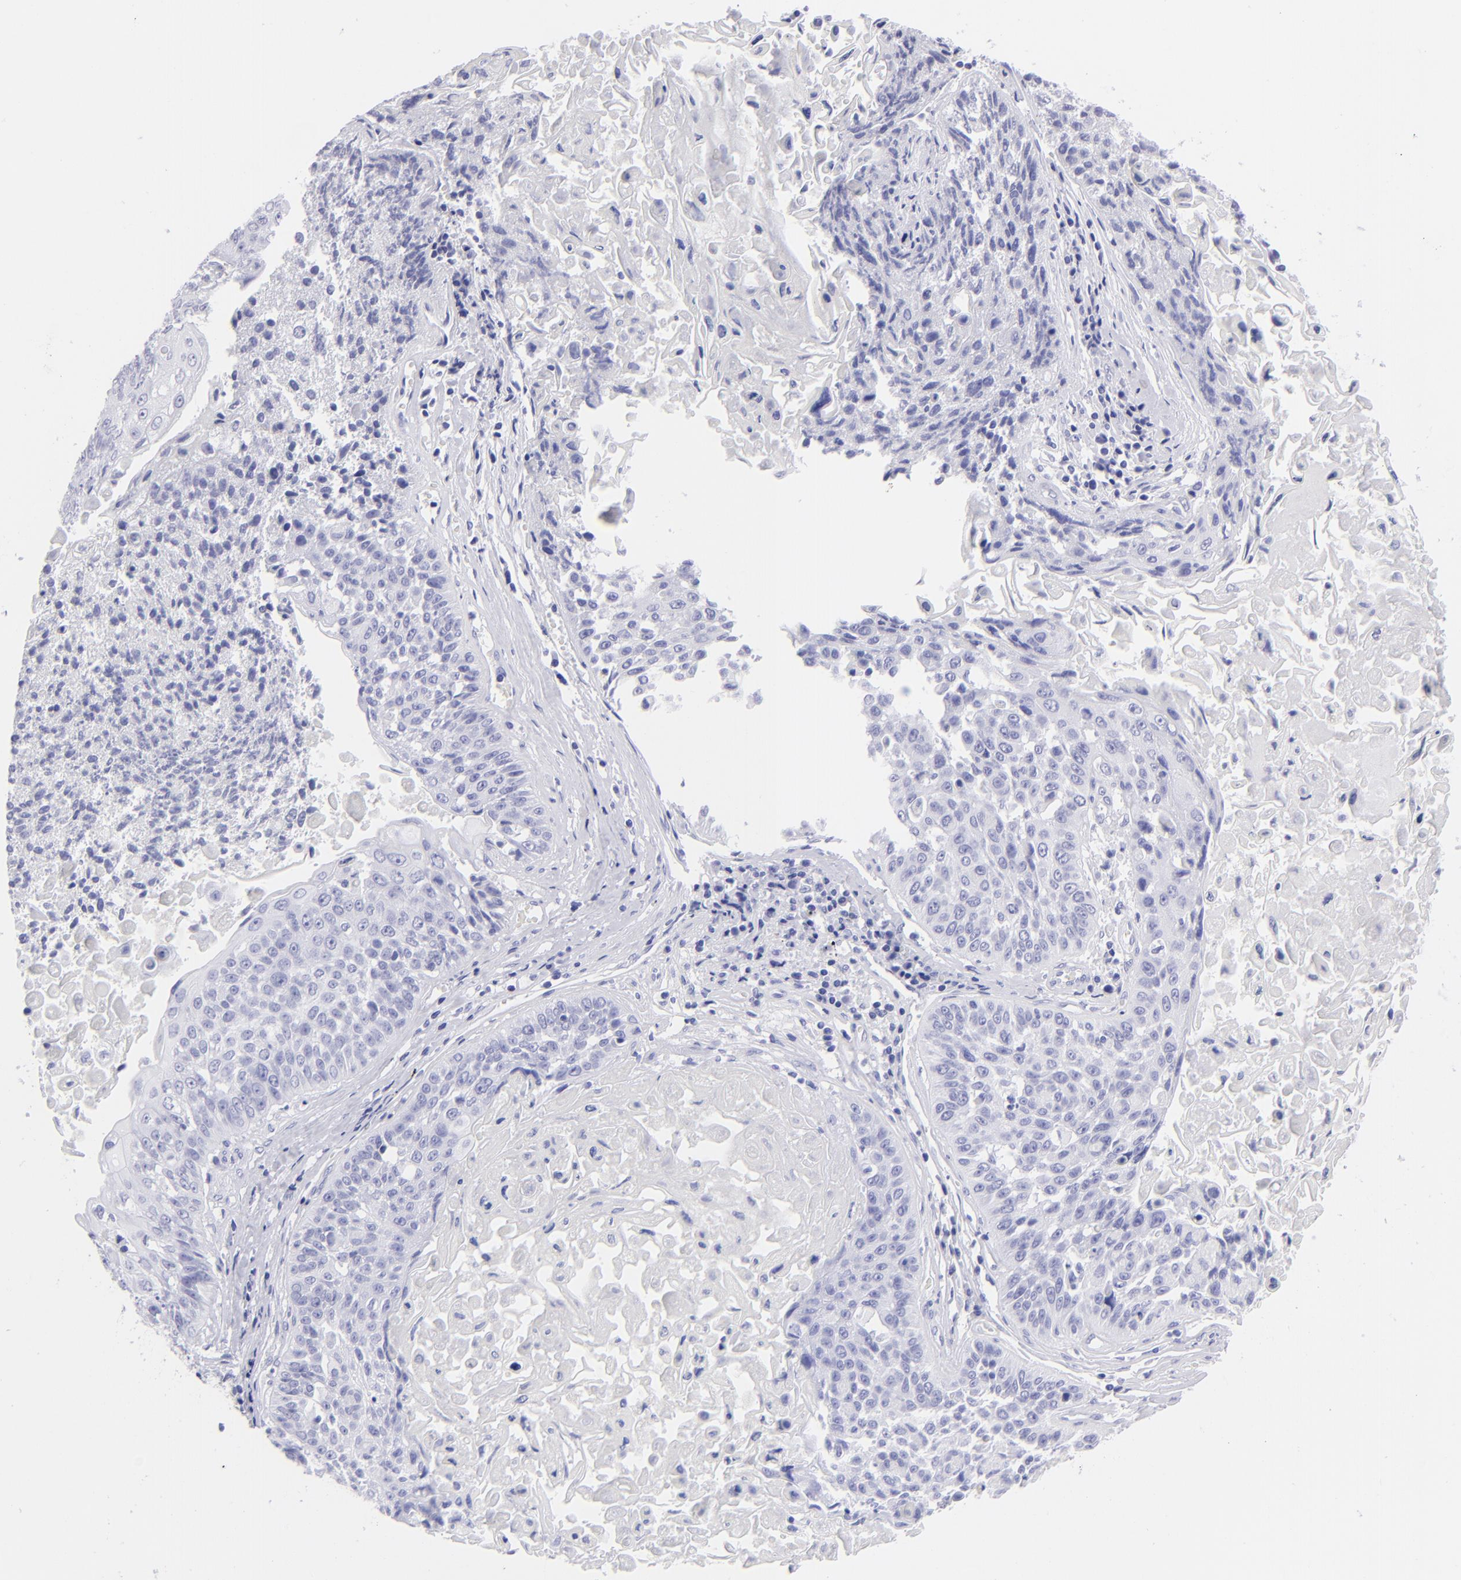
{"staining": {"intensity": "negative", "quantity": "none", "location": "none"}, "tissue": "lung cancer", "cell_type": "Tumor cells", "image_type": "cancer", "snomed": [{"axis": "morphology", "description": "Adenocarcinoma, NOS"}, {"axis": "topography", "description": "Lung"}], "caption": "Human adenocarcinoma (lung) stained for a protein using immunohistochemistry displays no positivity in tumor cells.", "gene": "SLC1A3", "patient": {"sex": "male", "age": 60}}